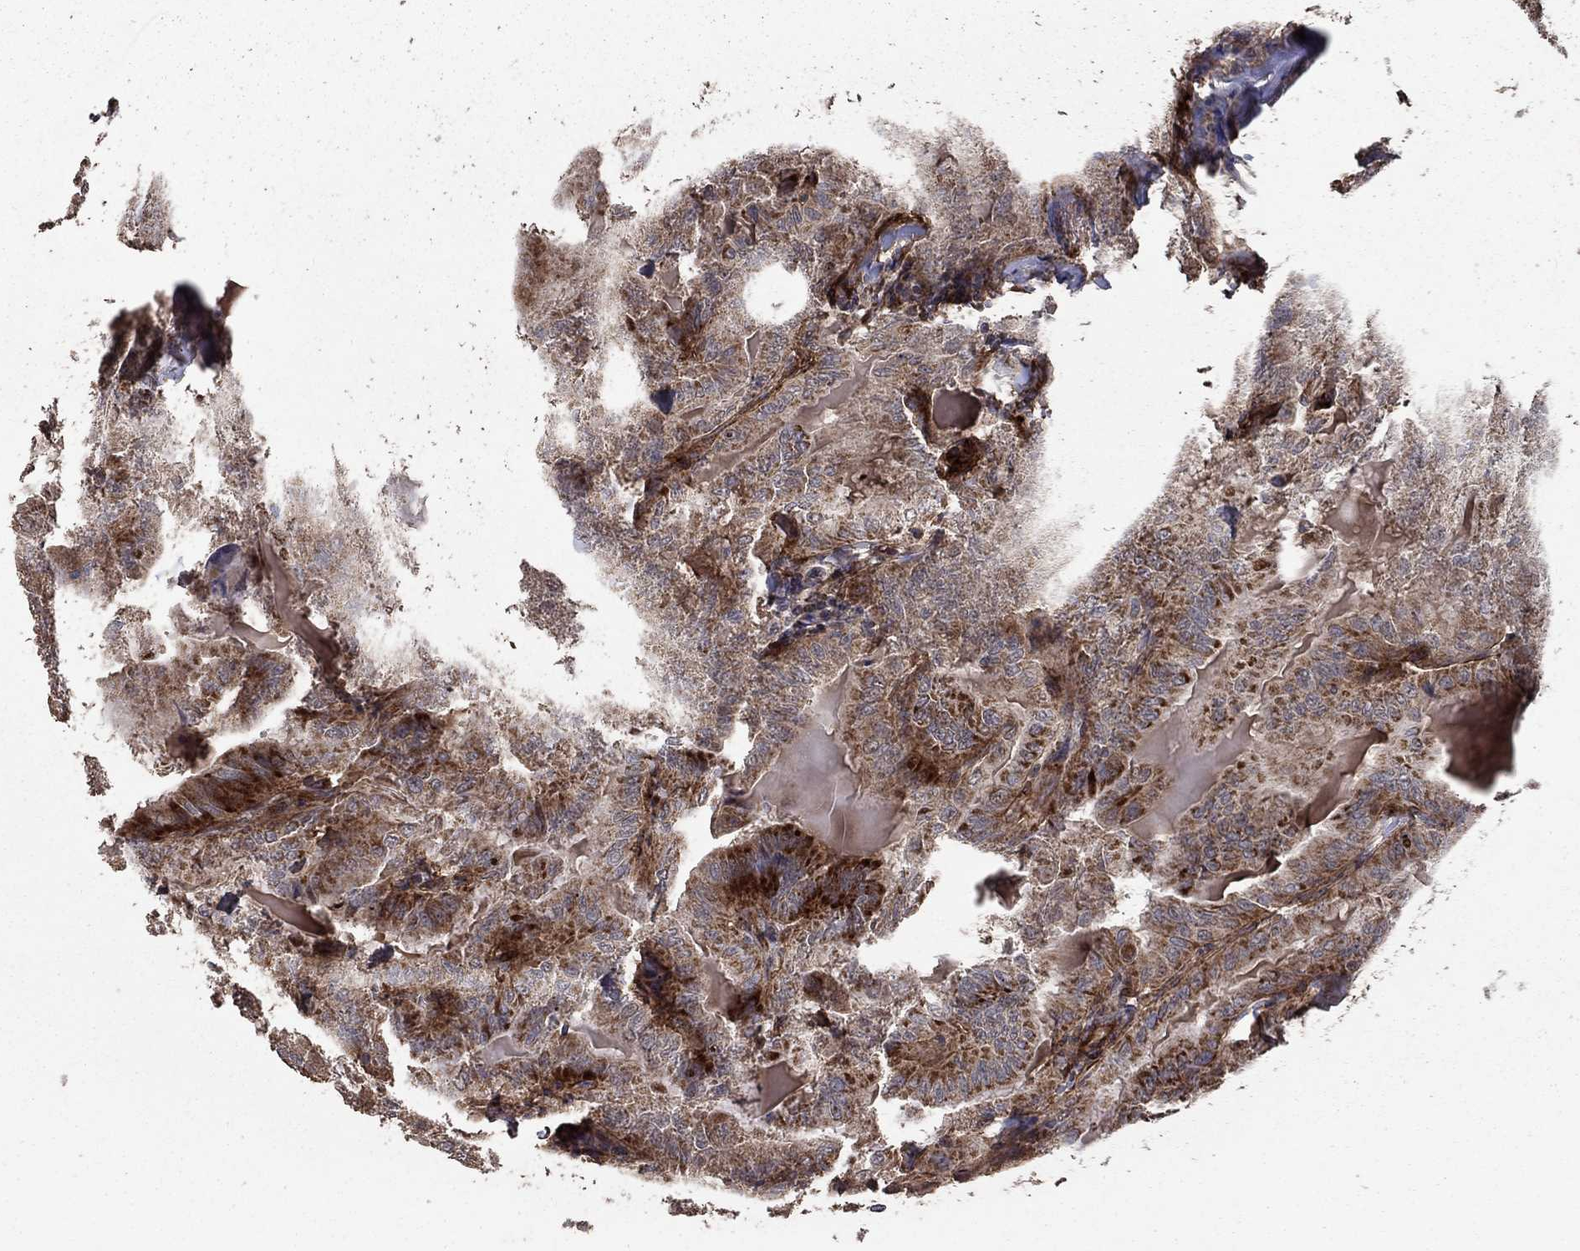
{"staining": {"intensity": "strong", "quantity": "25%-75%", "location": "cytoplasmic/membranous"}, "tissue": "thyroid cancer", "cell_type": "Tumor cells", "image_type": "cancer", "snomed": [{"axis": "morphology", "description": "Papillary adenocarcinoma, NOS"}, {"axis": "topography", "description": "Thyroid gland"}], "caption": "A micrograph of human thyroid cancer stained for a protein demonstrates strong cytoplasmic/membranous brown staining in tumor cells.", "gene": "COL18A1", "patient": {"sex": "female", "age": 68}}